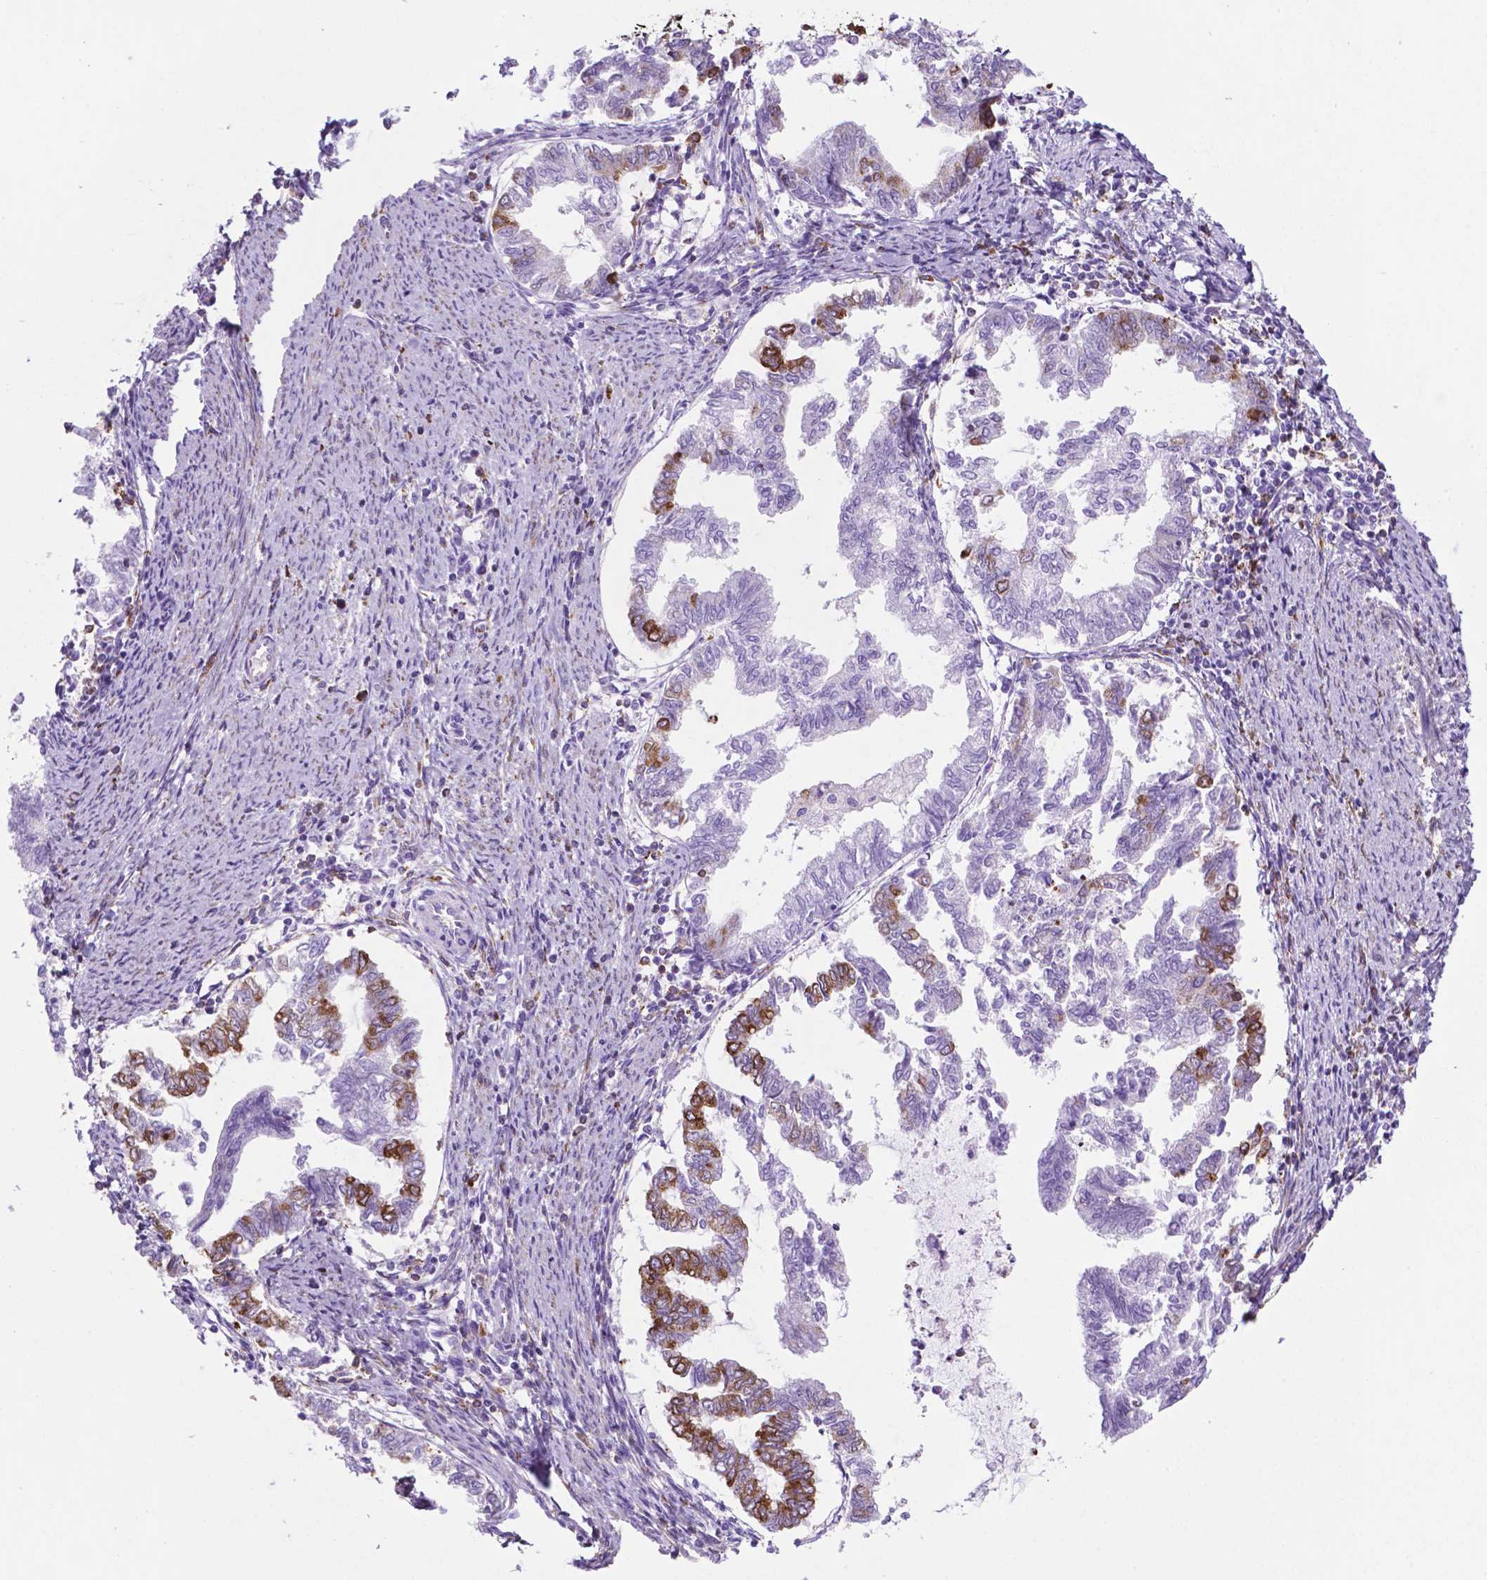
{"staining": {"intensity": "strong", "quantity": "<25%", "location": "cytoplasmic/membranous"}, "tissue": "endometrial cancer", "cell_type": "Tumor cells", "image_type": "cancer", "snomed": [{"axis": "morphology", "description": "Adenocarcinoma, NOS"}, {"axis": "topography", "description": "Endometrium"}], "caption": "Human adenocarcinoma (endometrial) stained with a protein marker exhibits strong staining in tumor cells.", "gene": "RPL29", "patient": {"sex": "female", "age": 79}}